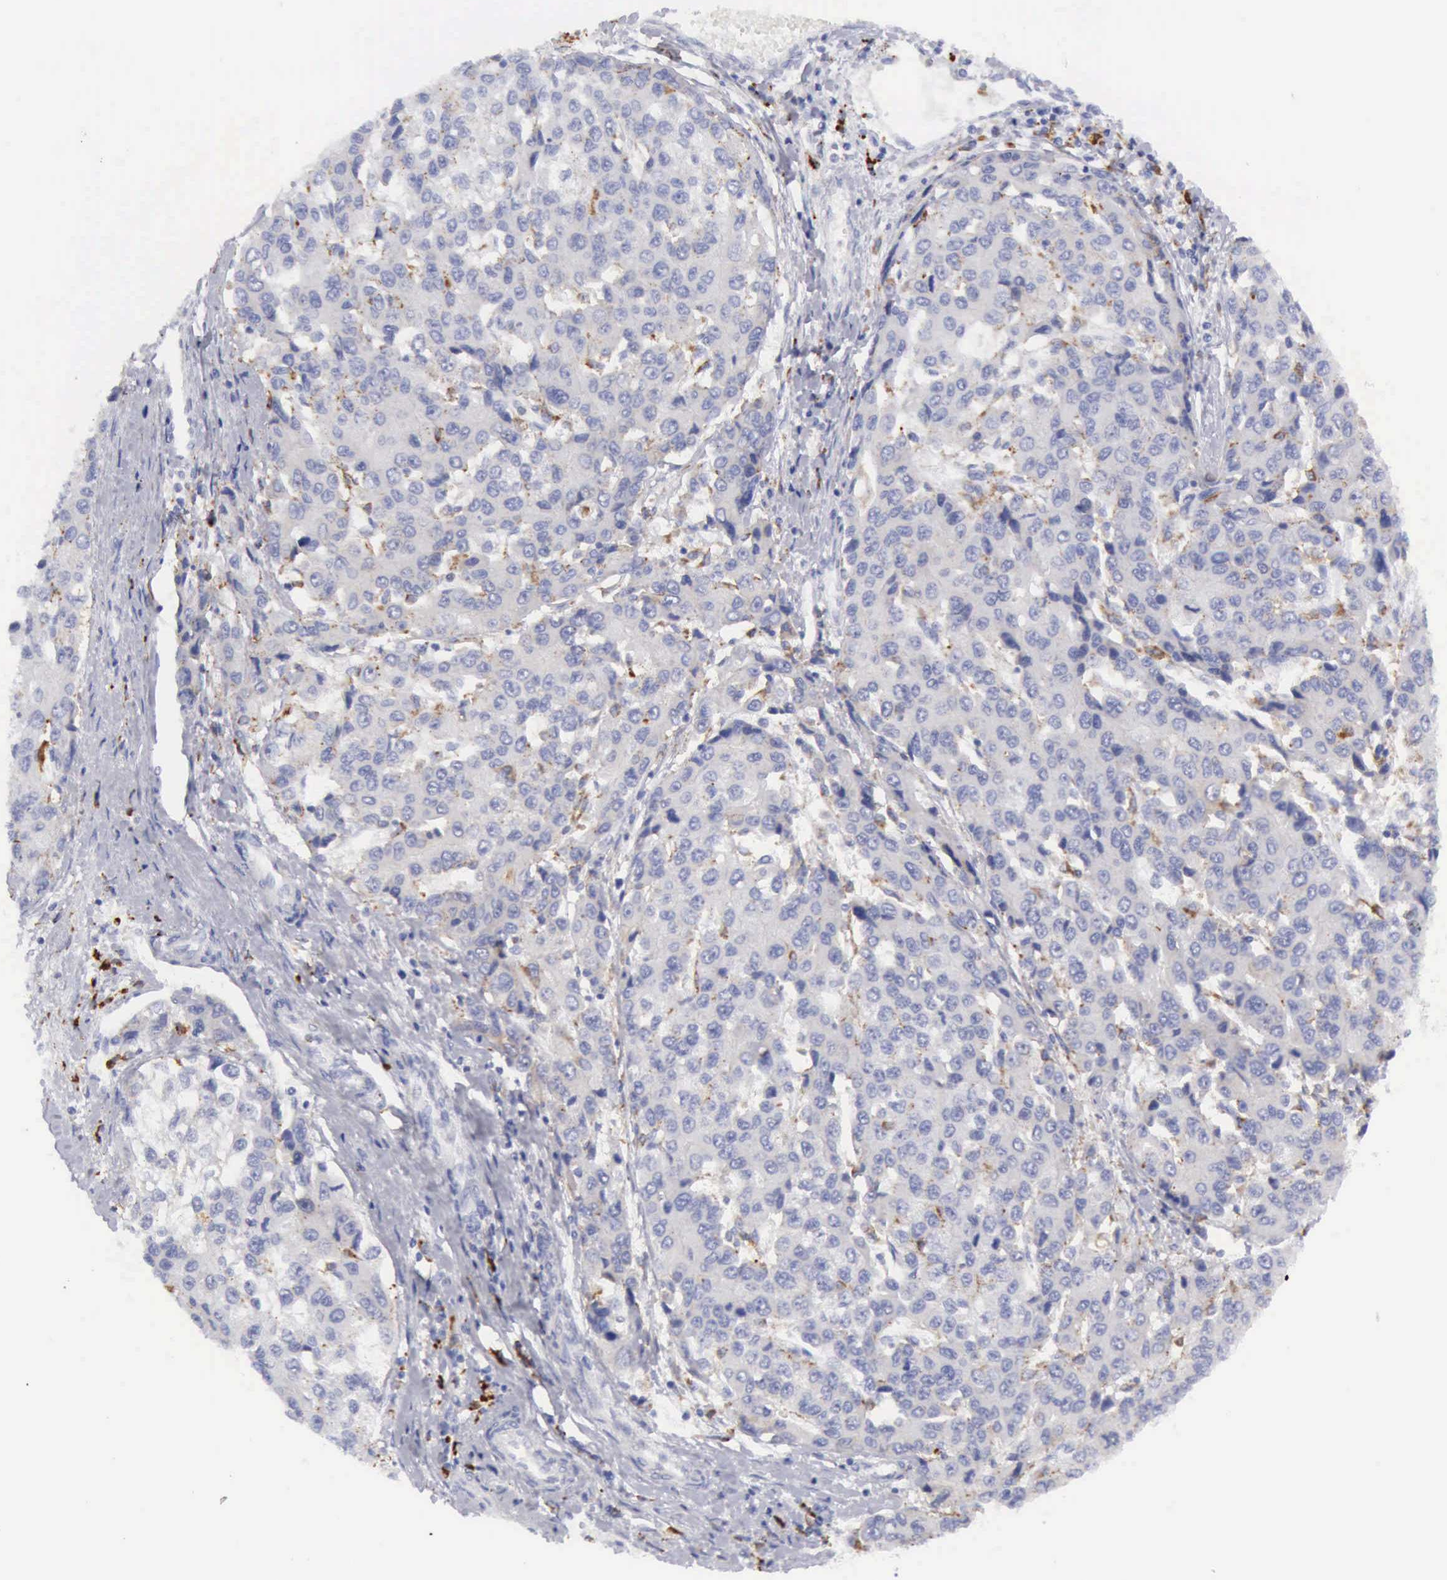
{"staining": {"intensity": "negative", "quantity": "none", "location": "none"}, "tissue": "liver cancer", "cell_type": "Tumor cells", "image_type": "cancer", "snomed": [{"axis": "morphology", "description": "Carcinoma, Hepatocellular, NOS"}, {"axis": "topography", "description": "Liver"}], "caption": "Protein analysis of liver cancer displays no significant staining in tumor cells.", "gene": "CTSS", "patient": {"sex": "female", "age": 66}}